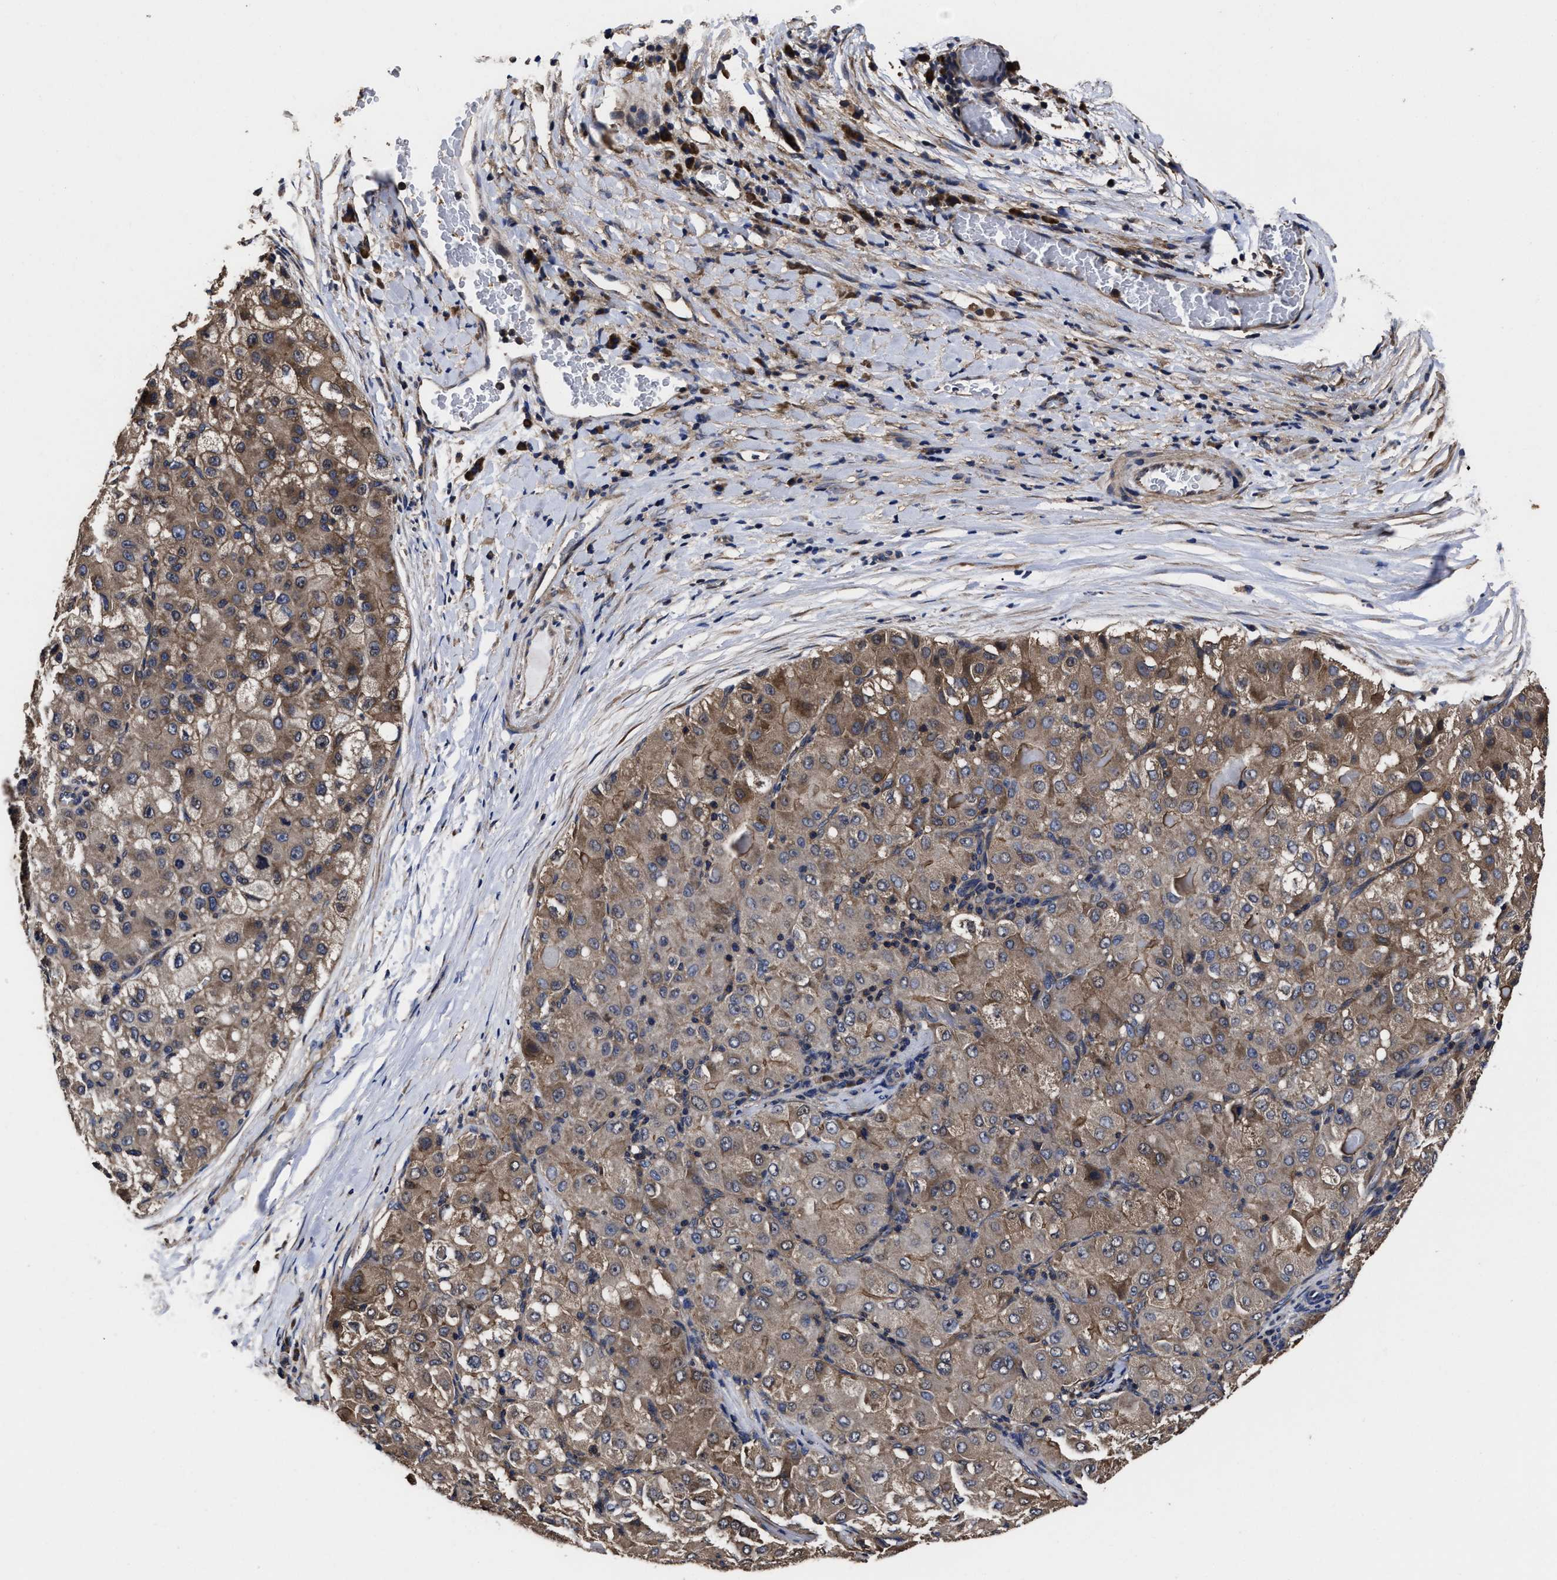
{"staining": {"intensity": "moderate", "quantity": ">75%", "location": "cytoplasmic/membranous"}, "tissue": "liver cancer", "cell_type": "Tumor cells", "image_type": "cancer", "snomed": [{"axis": "morphology", "description": "Carcinoma, Hepatocellular, NOS"}, {"axis": "topography", "description": "Liver"}], "caption": "Immunohistochemical staining of human hepatocellular carcinoma (liver) reveals moderate cytoplasmic/membranous protein expression in about >75% of tumor cells. Nuclei are stained in blue.", "gene": "AVEN", "patient": {"sex": "male", "age": 80}}